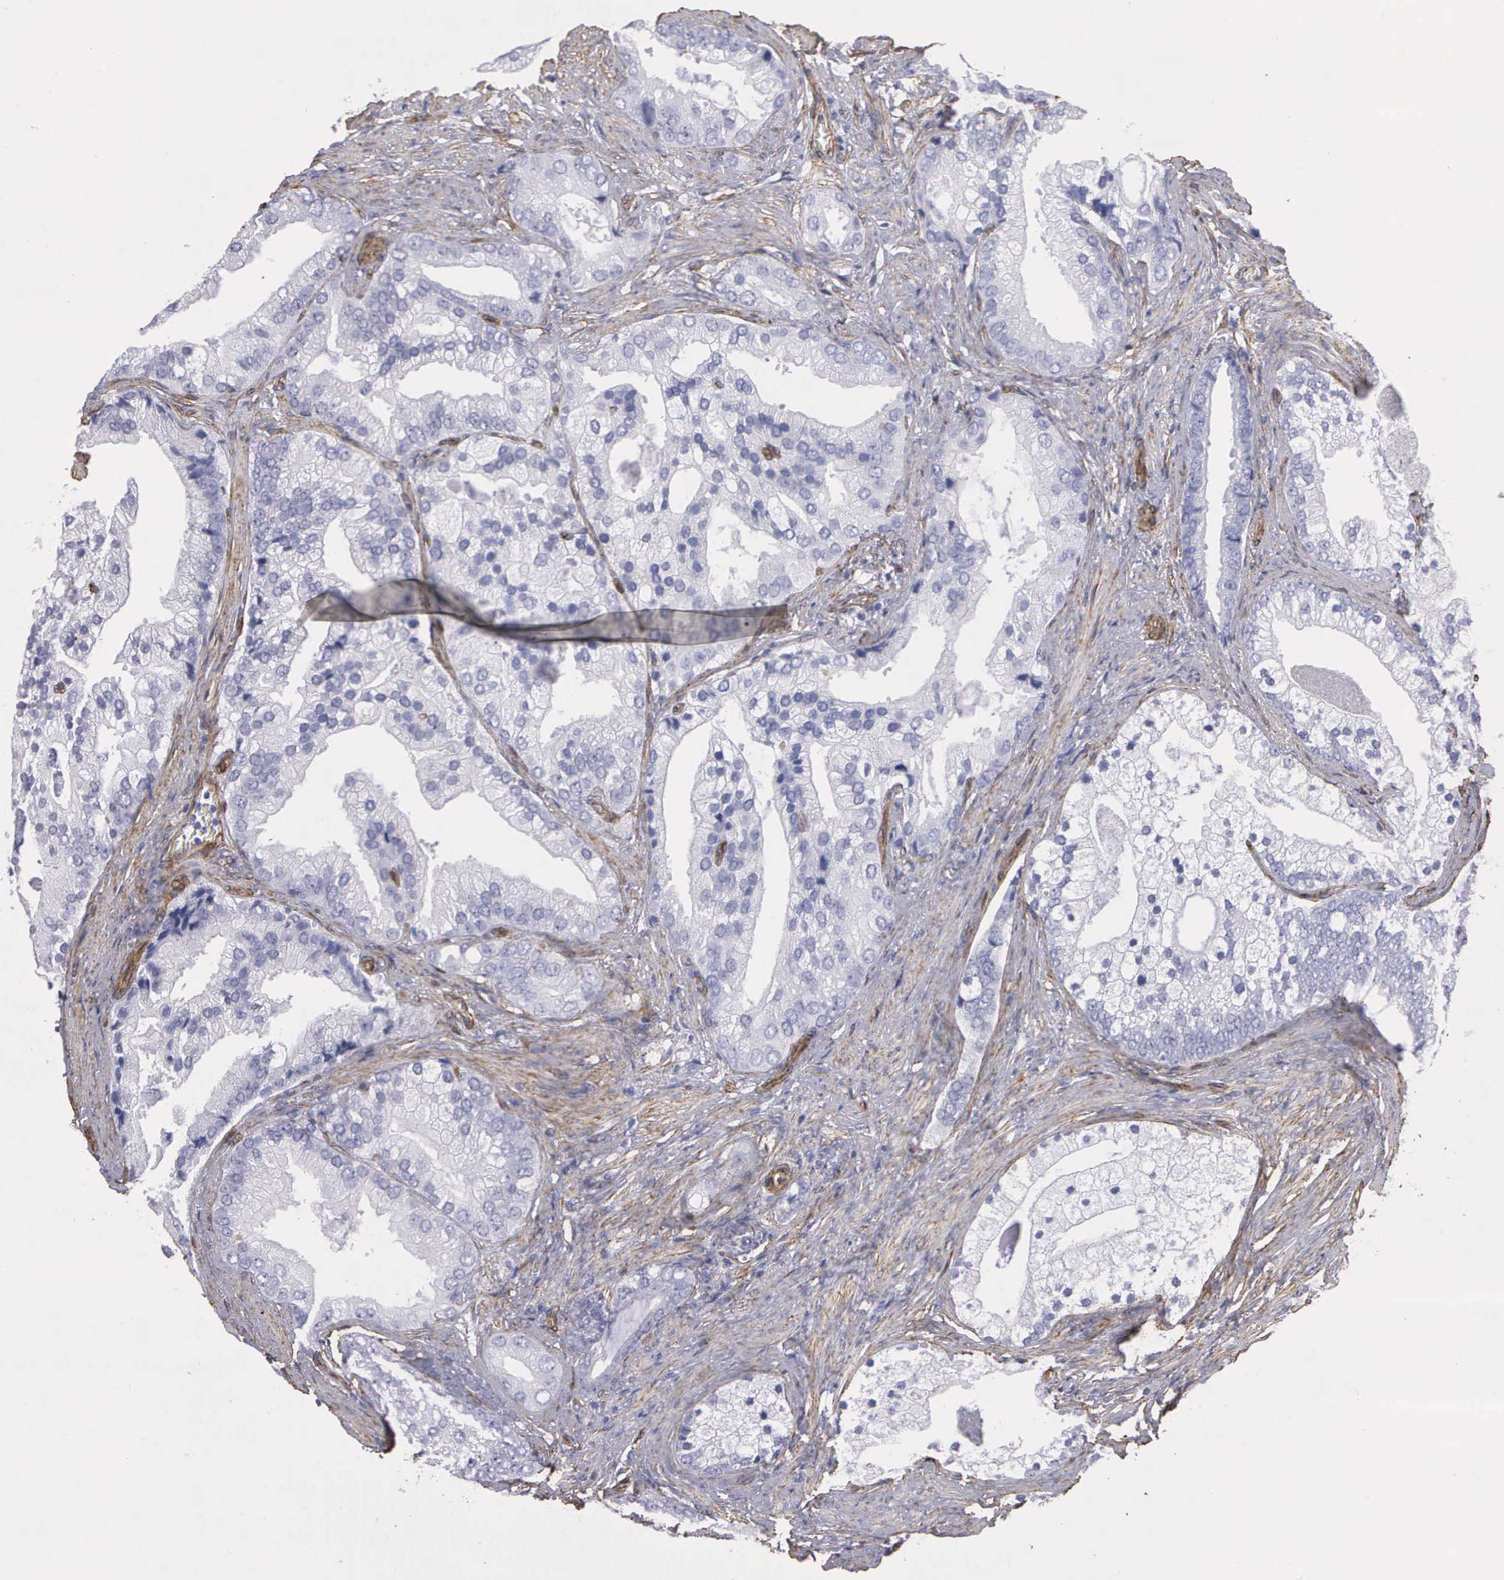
{"staining": {"intensity": "negative", "quantity": "none", "location": "none"}, "tissue": "prostate cancer", "cell_type": "Tumor cells", "image_type": "cancer", "snomed": [{"axis": "morphology", "description": "Adenocarcinoma, Low grade"}, {"axis": "topography", "description": "Prostate"}], "caption": "An IHC photomicrograph of prostate adenocarcinoma (low-grade) is shown. There is no staining in tumor cells of prostate adenocarcinoma (low-grade). Brightfield microscopy of immunohistochemistry stained with DAB (brown) and hematoxylin (blue), captured at high magnification.", "gene": "MAGEB10", "patient": {"sex": "male", "age": 71}}